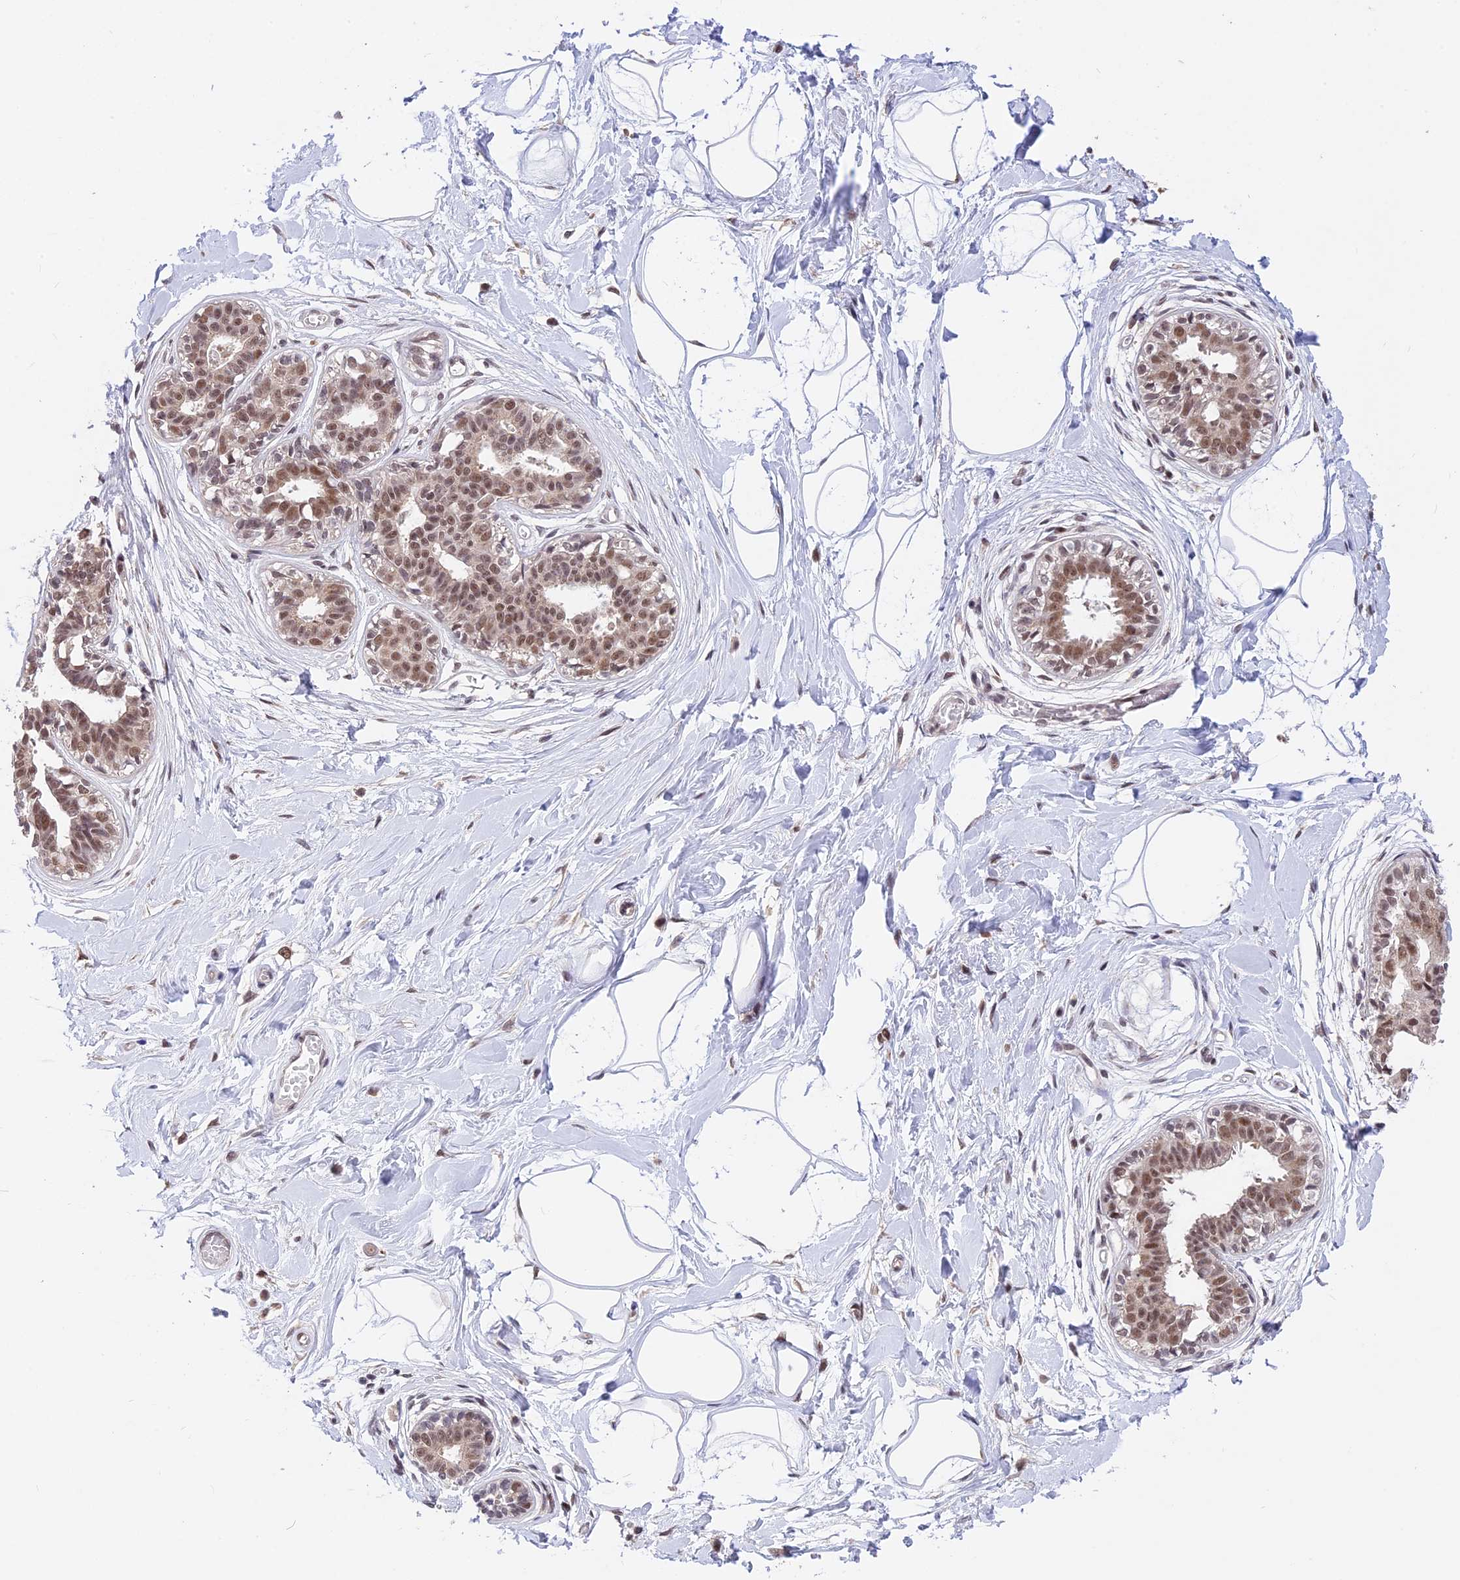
{"staining": {"intensity": "weak", "quantity": ">75%", "location": "cytoplasmic/membranous"}, "tissue": "breast", "cell_type": "Adipocytes", "image_type": "normal", "snomed": [{"axis": "morphology", "description": "Normal tissue, NOS"}, {"axis": "topography", "description": "Breast"}], "caption": "A high-resolution photomicrograph shows immunohistochemistry (IHC) staining of unremarkable breast, which reveals weak cytoplasmic/membranous staining in approximately >75% of adipocytes. (DAB (3,3'-diaminobenzidine) IHC with brightfield microscopy, high magnification).", "gene": "POLR2C", "patient": {"sex": "female", "age": 45}}